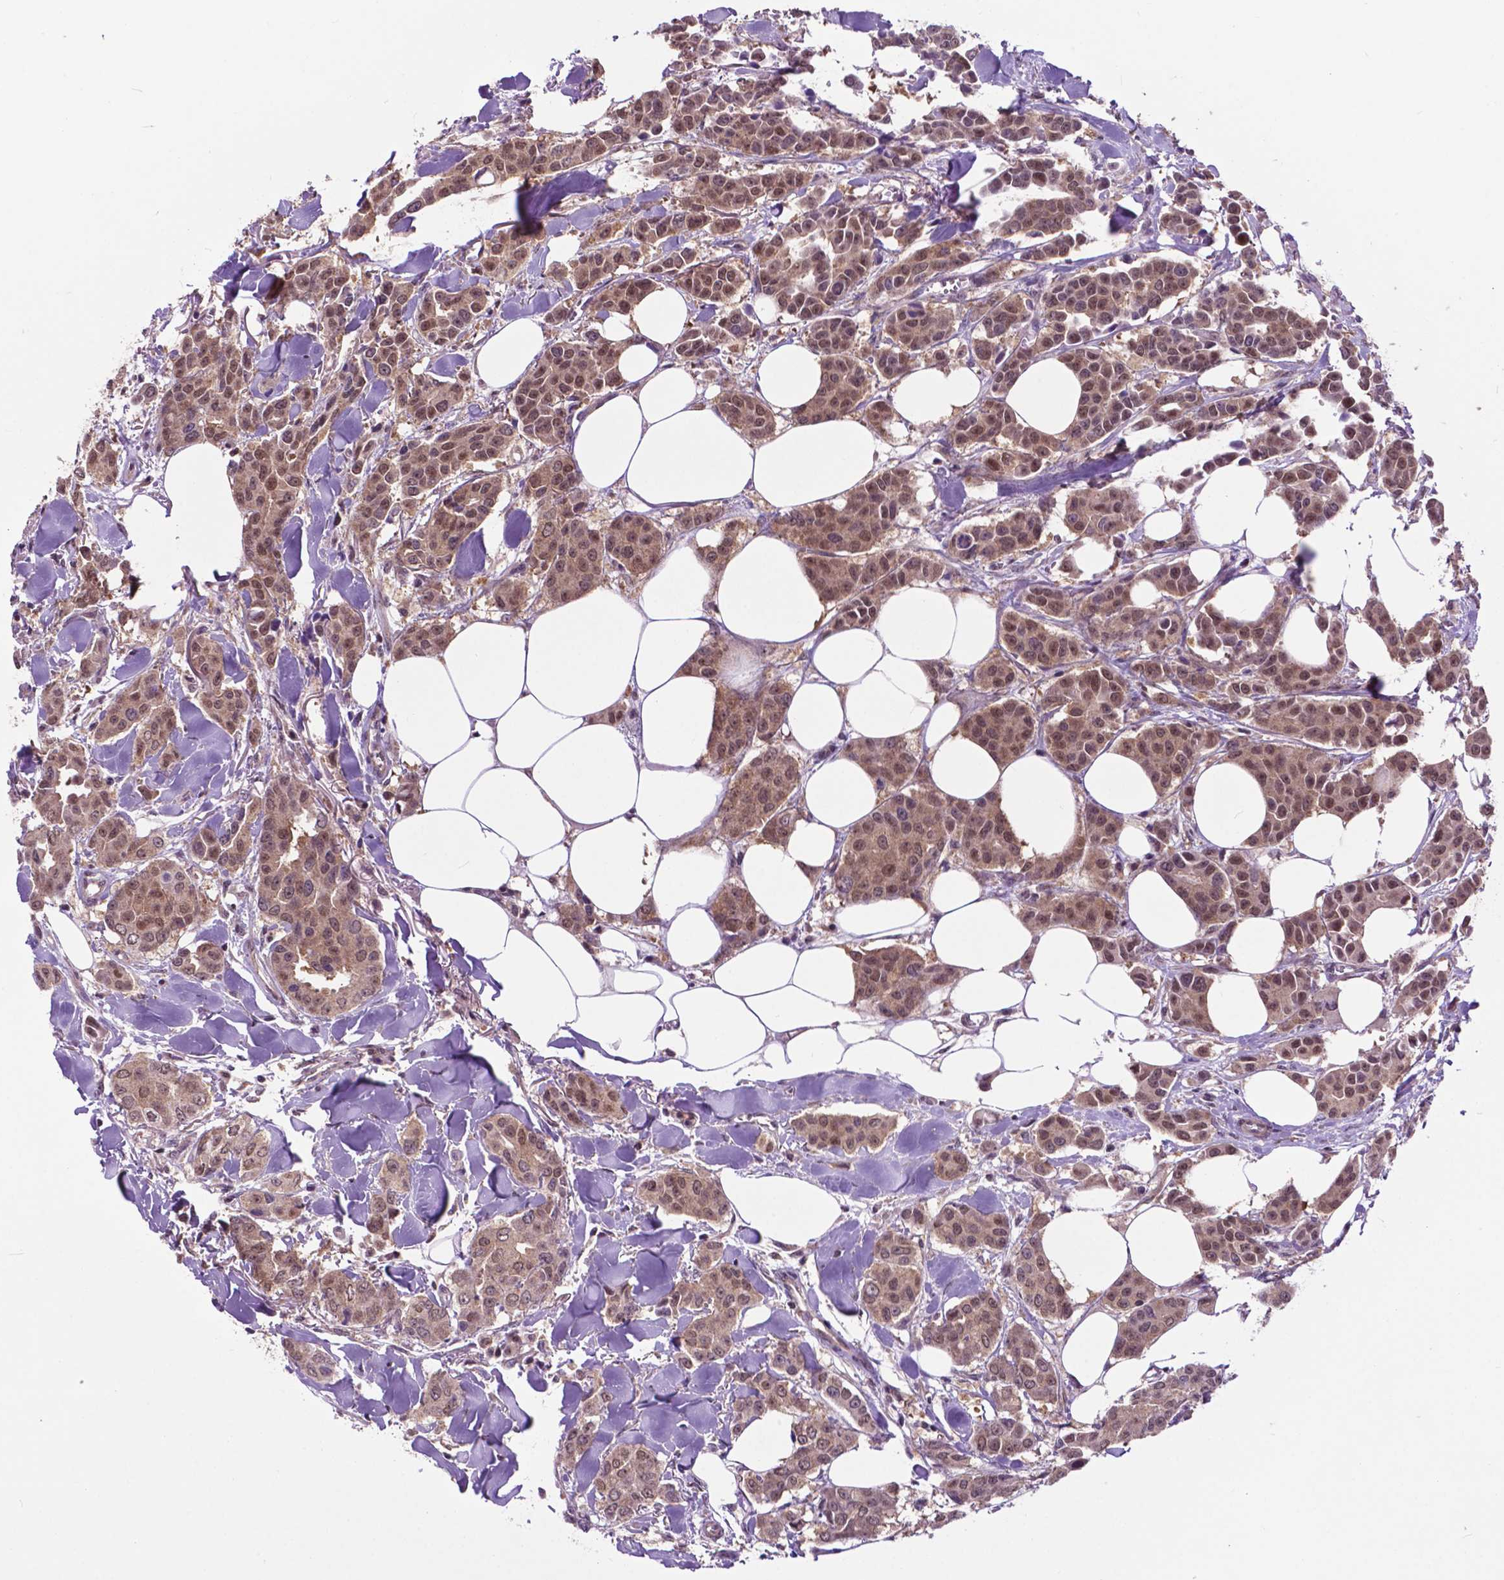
{"staining": {"intensity": "moderate", "quantity": "25%-75%", "location": "cytoplasmic/membranous,nuclear"}, "tissue": "breast cancer", "cell_type": "Tumor cells", "image_type": "cancer", "snomed": [{"axis": "morphology", "description": "Duct carcinoma"}, {"axis": "topography", "description": "Breast"}], "caption": "The photomicrograph exhibits a brown stain indicating the presence of a protein in the cytoplasmic/membranous and nuclear of tumor cells in breast cancer (invasive ductal carcinoma).", "gene": "OTUB1", "patient": {"sex": "female", "age": 94}}